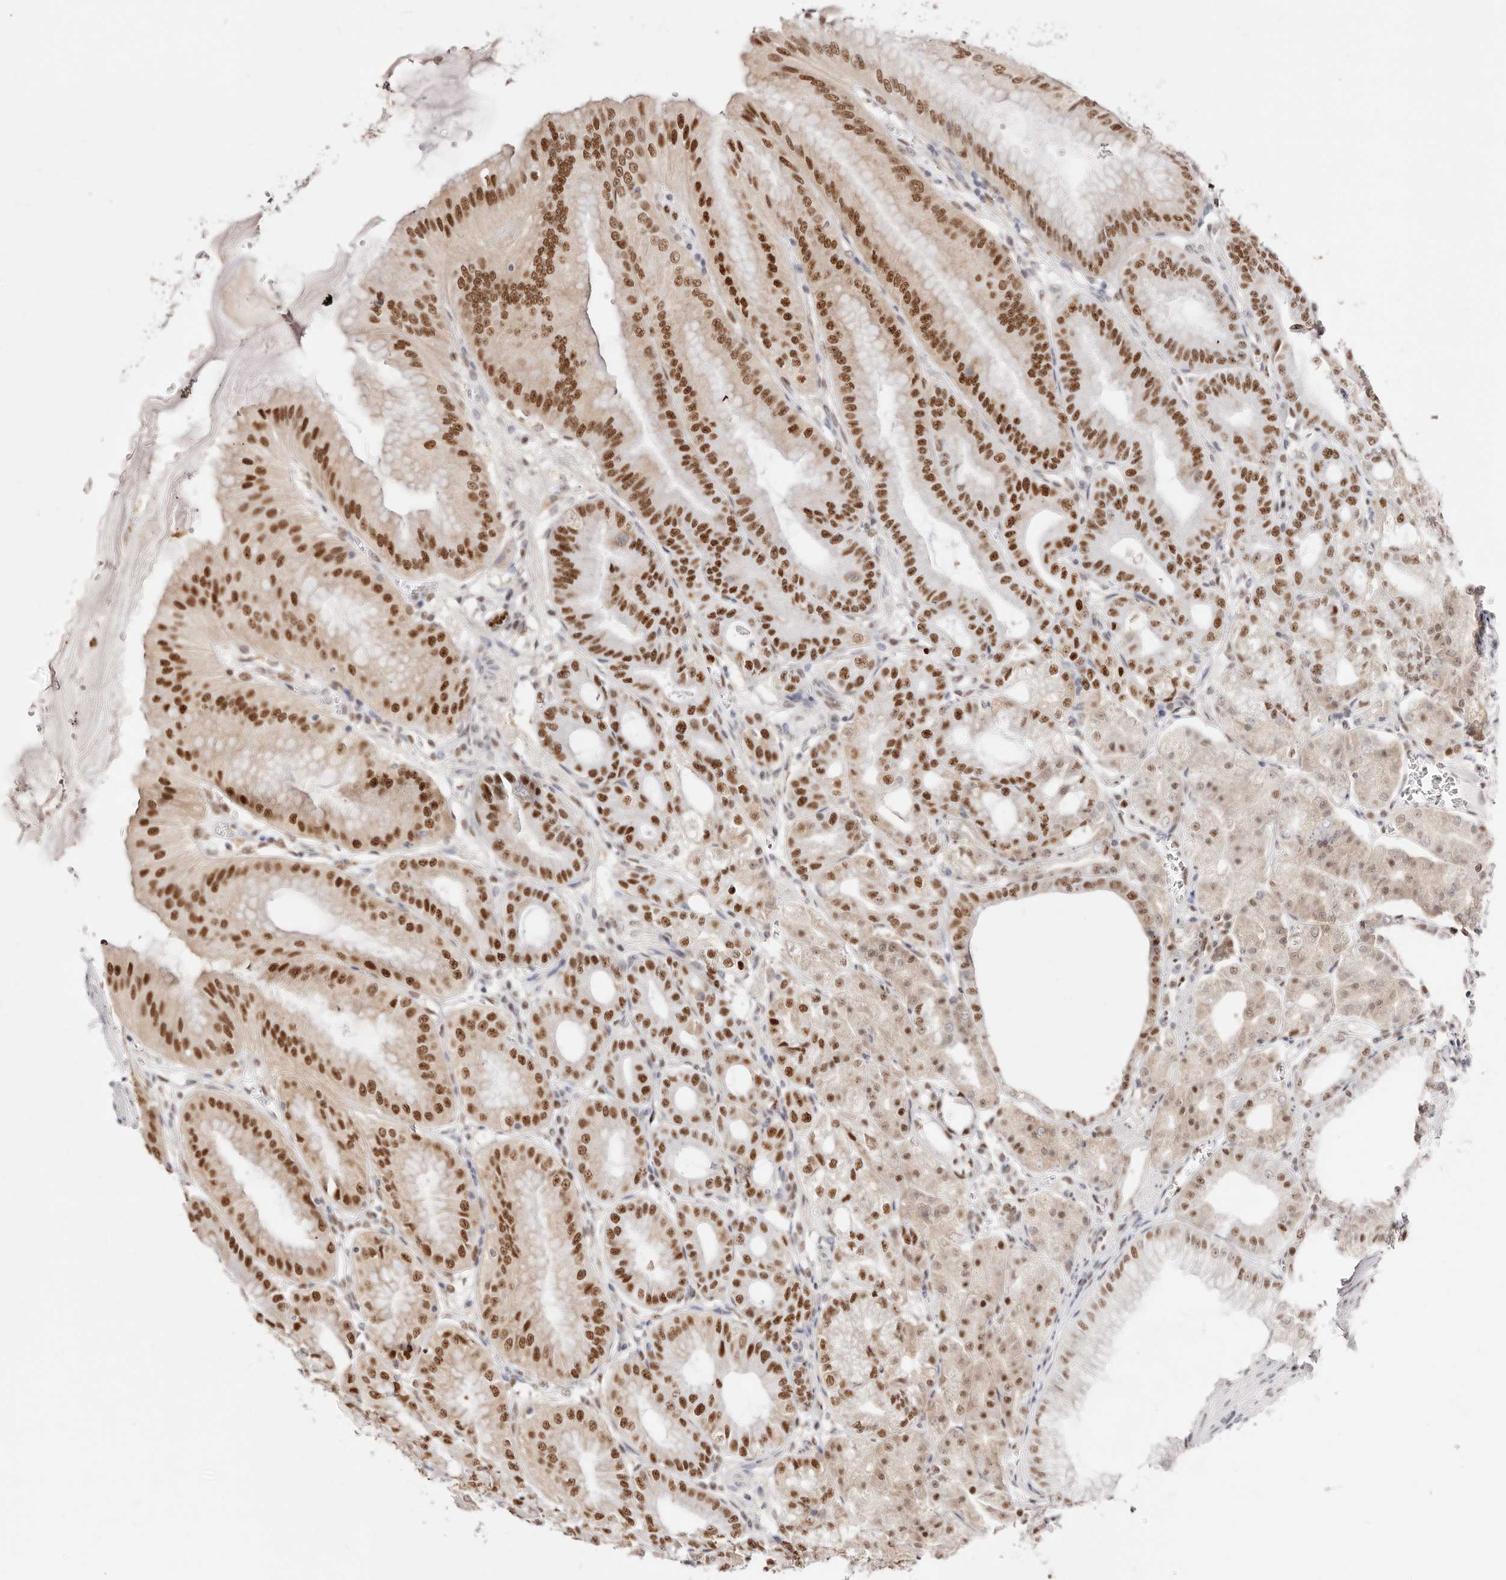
{"staining": {"intensity": "strong", "quantity": ">75%", "location": "nuclear"}, "tissue": "stomach", "cell_type": "Glandular cells", "image_type": "normal", "snomed": [{"axis": "morphology", "description": "Normal tissue, NOS"}, {"axis": "topography", "description": "Stomach, lower"}], "caption": "High-power microscopy captured an immunohistochemistry image of benign stomach, revealing strong nuclear expression in about >75% of glandular cells.", "gene": "TKT", "patient": {"sex": "male", "age": 71}}